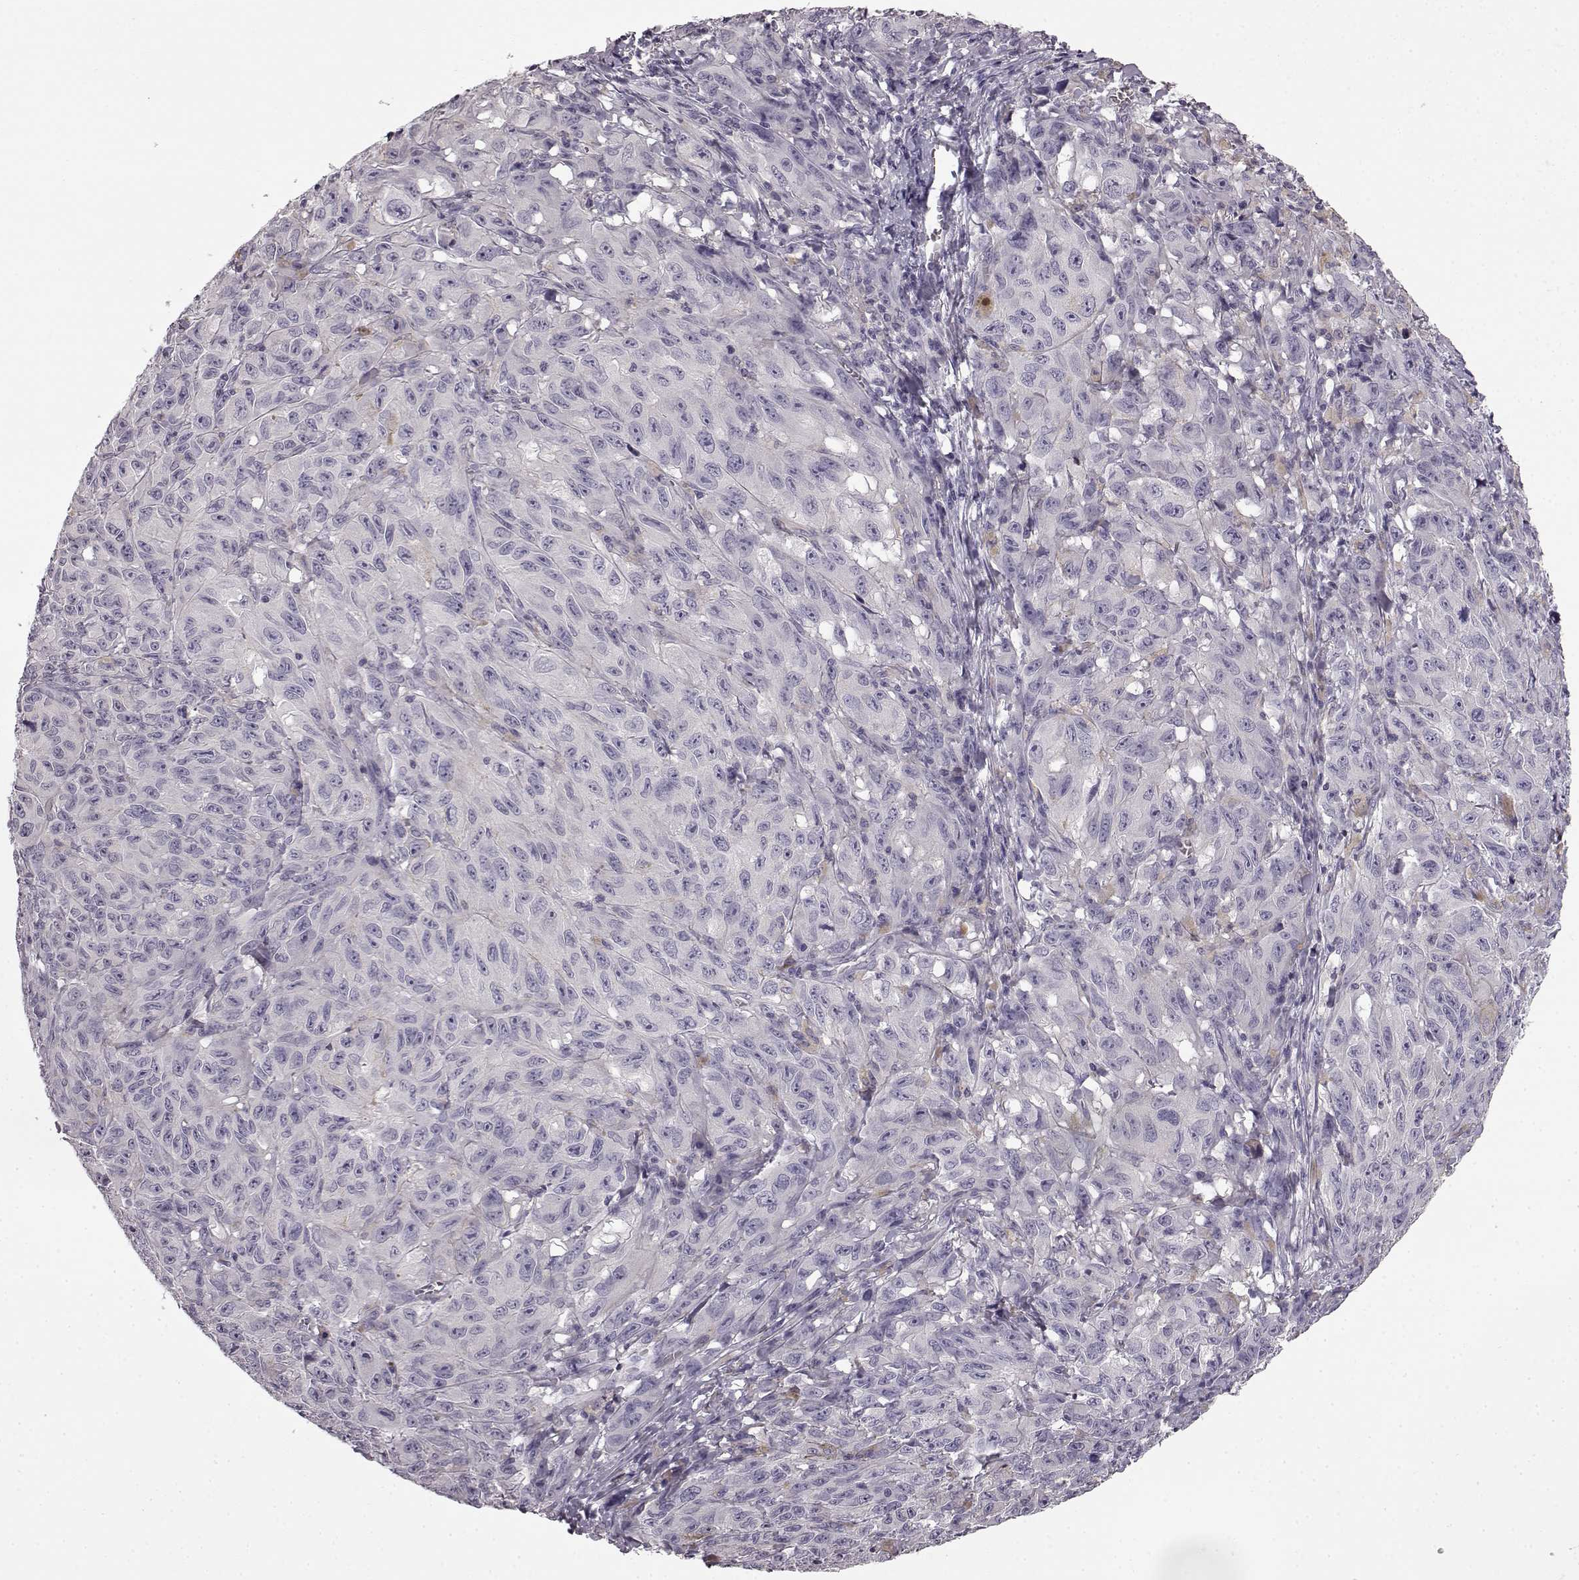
{"staining": {"intensity": "negative", "quantity": "none", "location": "none"}, "tissue": "melanoma", "cell_type": "Tumor cells", "image_type": "cancer", "snomed": [{"axis": "morphology", "description": "Malignant melanoma, NOS"}, {"axis": "topography", "description": "Vulva, labia, clitoris and Bartholin´s gland, NO"}], "caption": "Immunohistochemistry (IHC) of malignant melanoma reveals no staining in tumor cells.", "gene": "KRT85", "patient": {"sex": "female", "age": 75}}